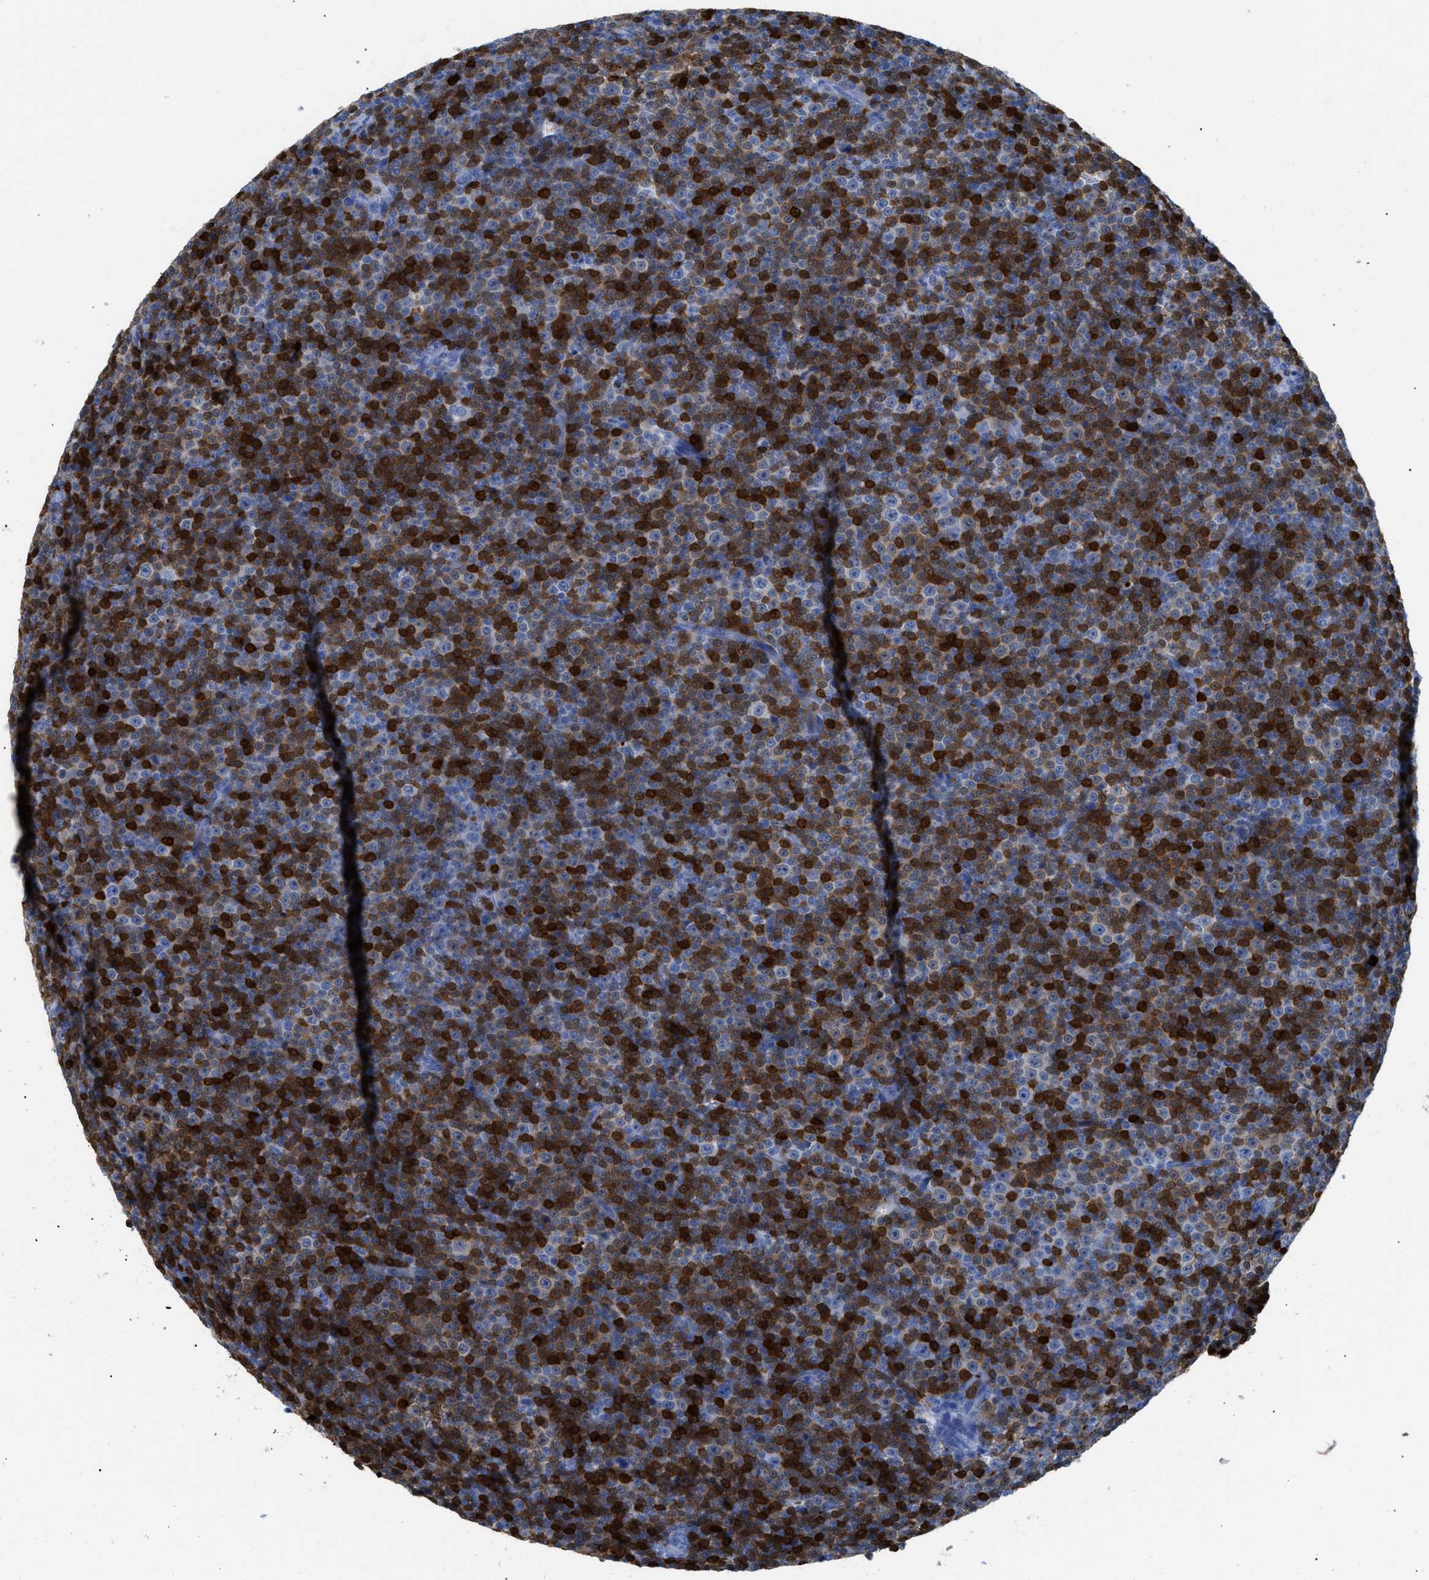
{"staining": {"intensity": "strong", "quantity": "25%-75%", "location": "cytoplasmic/membranous,nuclear"}, "tissue": "lymphoma", "cell_type": "Tumor cells", "image_type": "cancer", "snomed": [{"axis": "morphology", "description": "Malignant lymphoma, non-Hodgkin's type, Low grade"}, {"axis": "topography", "description": "Lymph node"}], "caption": "Low-grade malignant lymphoma, non-Hodgkin's type stained with a brown dye exhibits strong cytoplasmic/membranous and nuclear positive expression in approximately 25%-75% of tumor cells.", "gene": "TCL1A", "patient": {"sex": "female", "age": 67}}